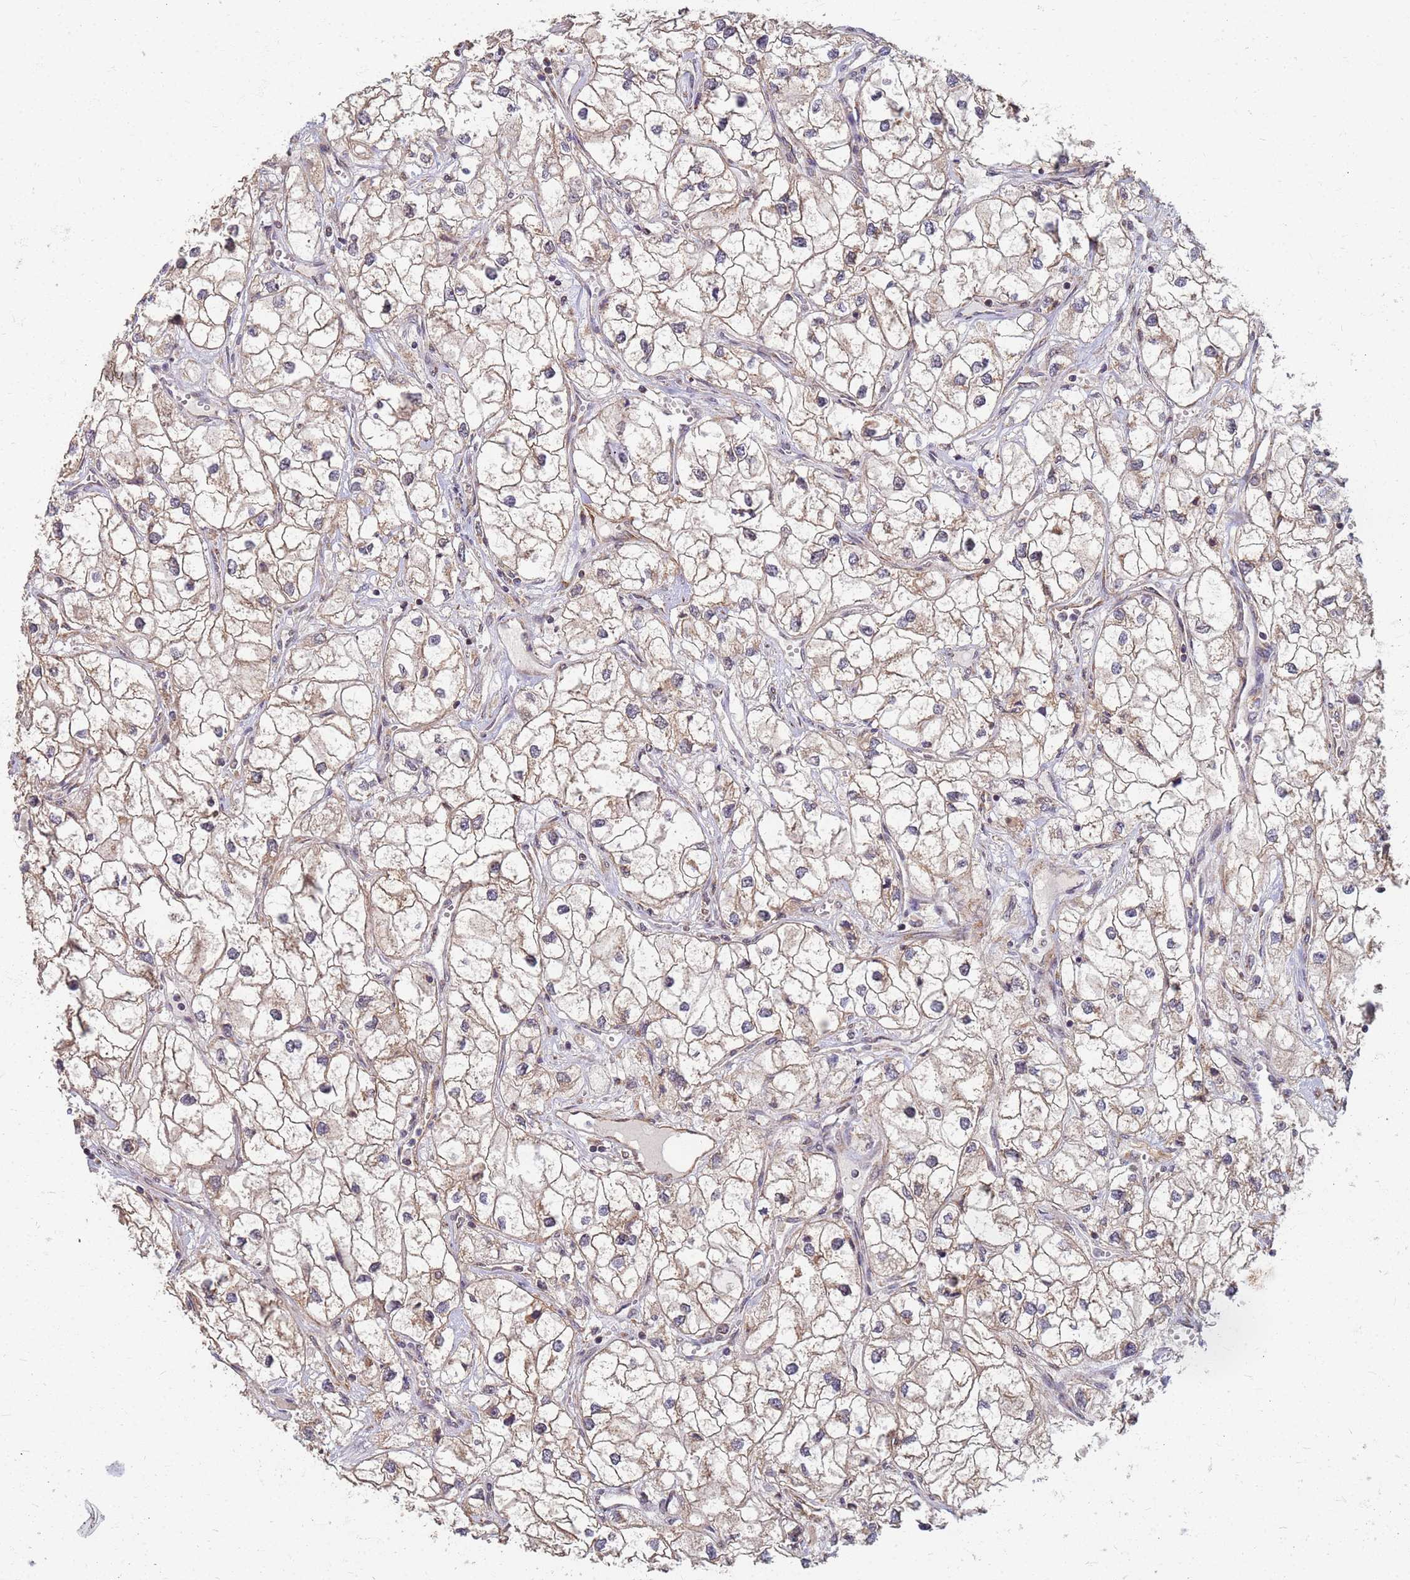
{"staining": {"intensity": "weak", "quantity": ">75%", "location": "cytoplasmic/membranous"}, "tissue": "renal cancer", "cell_type": "Tumor cells", "image_type": "cancer", "snomed": [{"axis": "morphology", "description": "Adenocarcinoma, NOS"}, {"axis": "topography", "description": "Kidney"}], "caption": "Protein staining of renal adenocarcinoma tissue displays weak cytoplasmic/membranous expression in approximately >75% of tumor cells. The protein of interest is stained brown, and the nuclei are stained in blue (DAB IHC with brightfield microscopy, high magnification).", "gene": "ITGB4", "patient": {"sex": "male", "age": 59}}